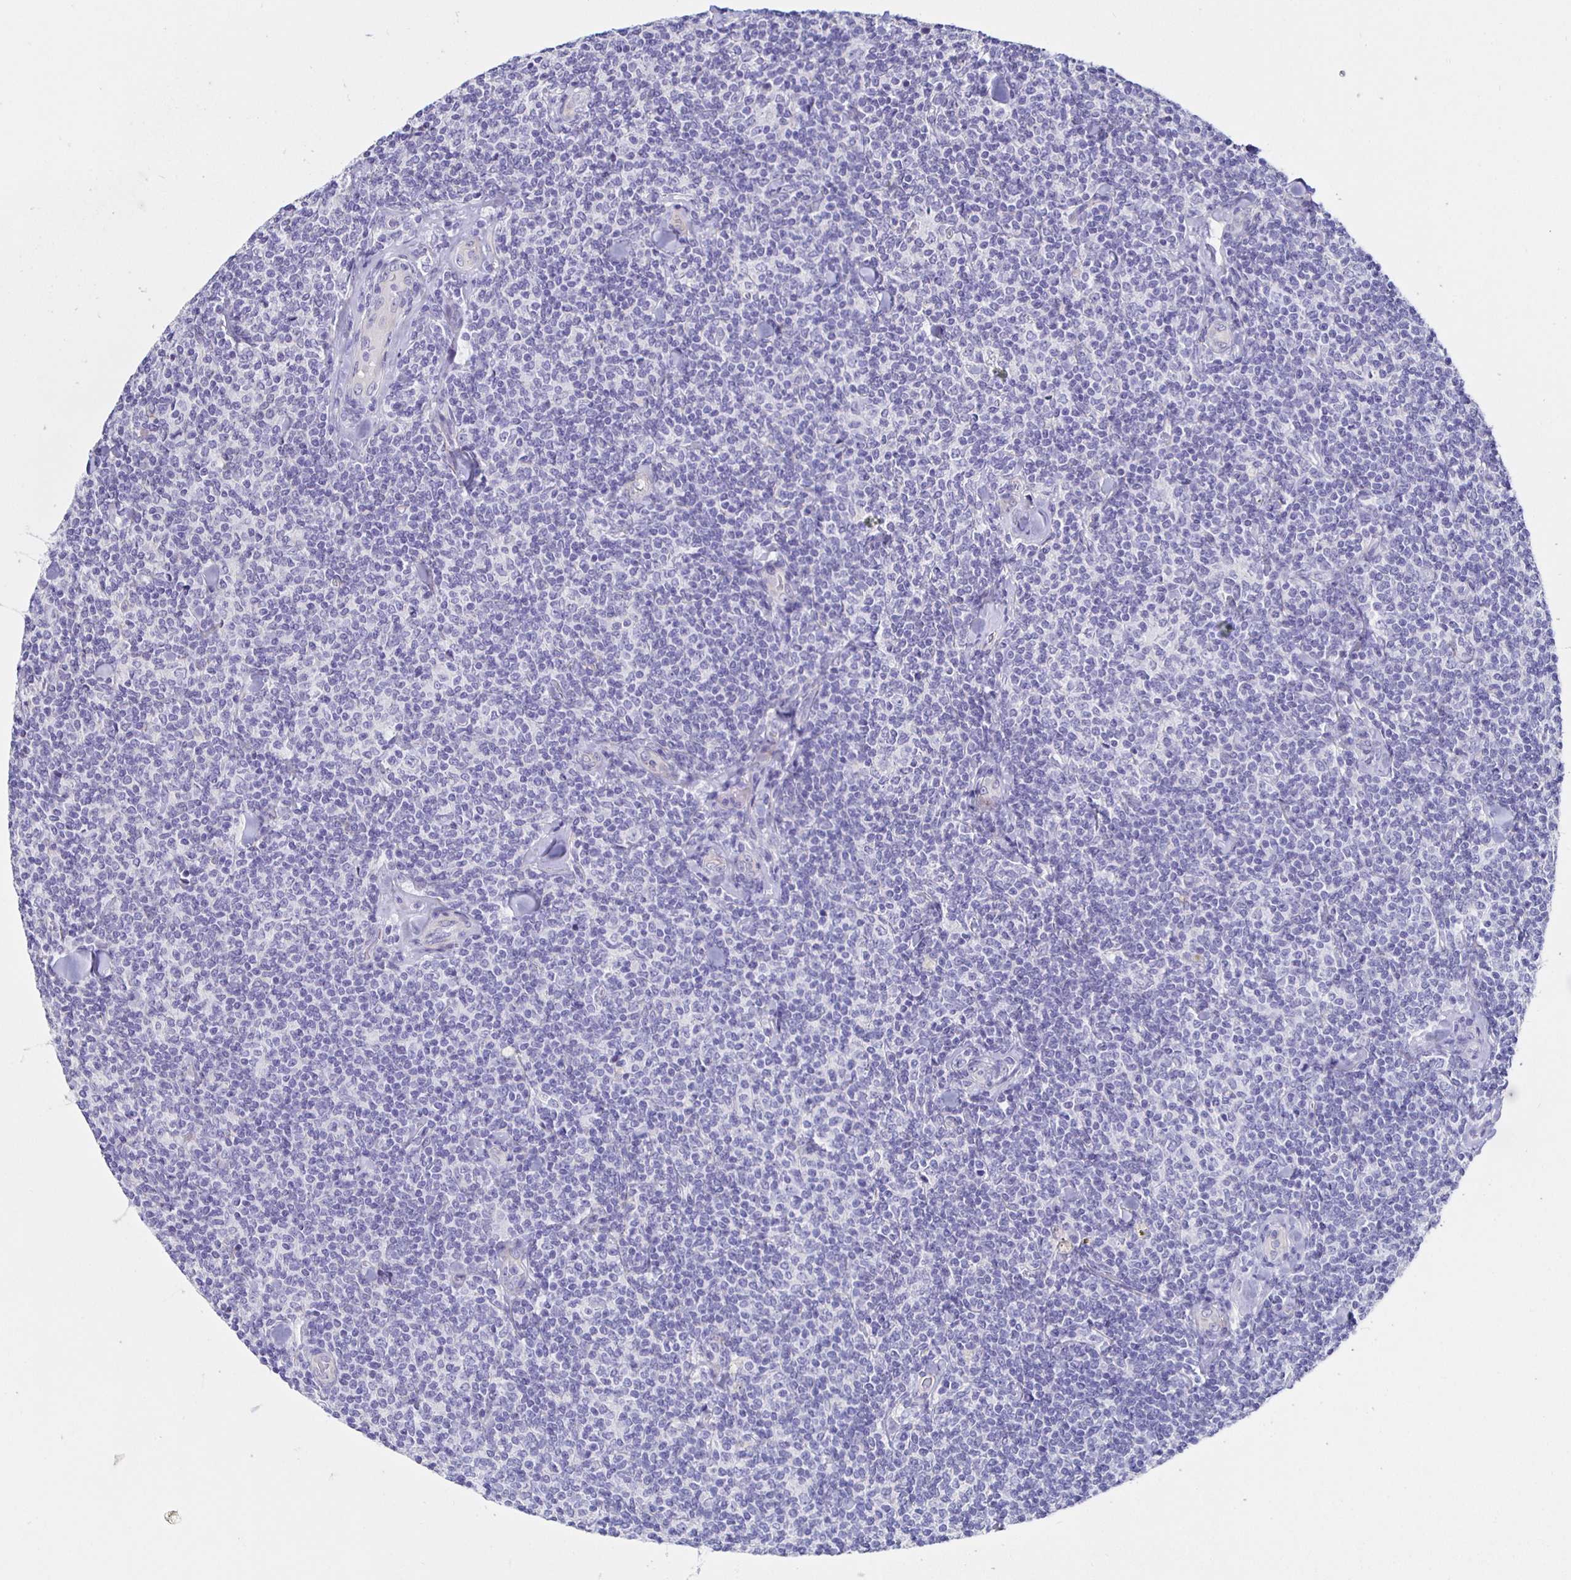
{"staining": {"intensity": "negative", "quantity": "none", "location": "none"}, "tissue": "lymphoma", "cell_type": "Tumor cells", "image_type": "cancer", "snomed": [{"axis": "morphology", "description": "Malignant lymphoma, non-Hodgkin's type, Low grade"}, {"axis": "topography", "description": "Lymph node"}], "caption": "There is no significant positivity in tumor cells of lymphoma.", "gene": "HSPA4L", "patient": {"sex": "female", "age": 56}}